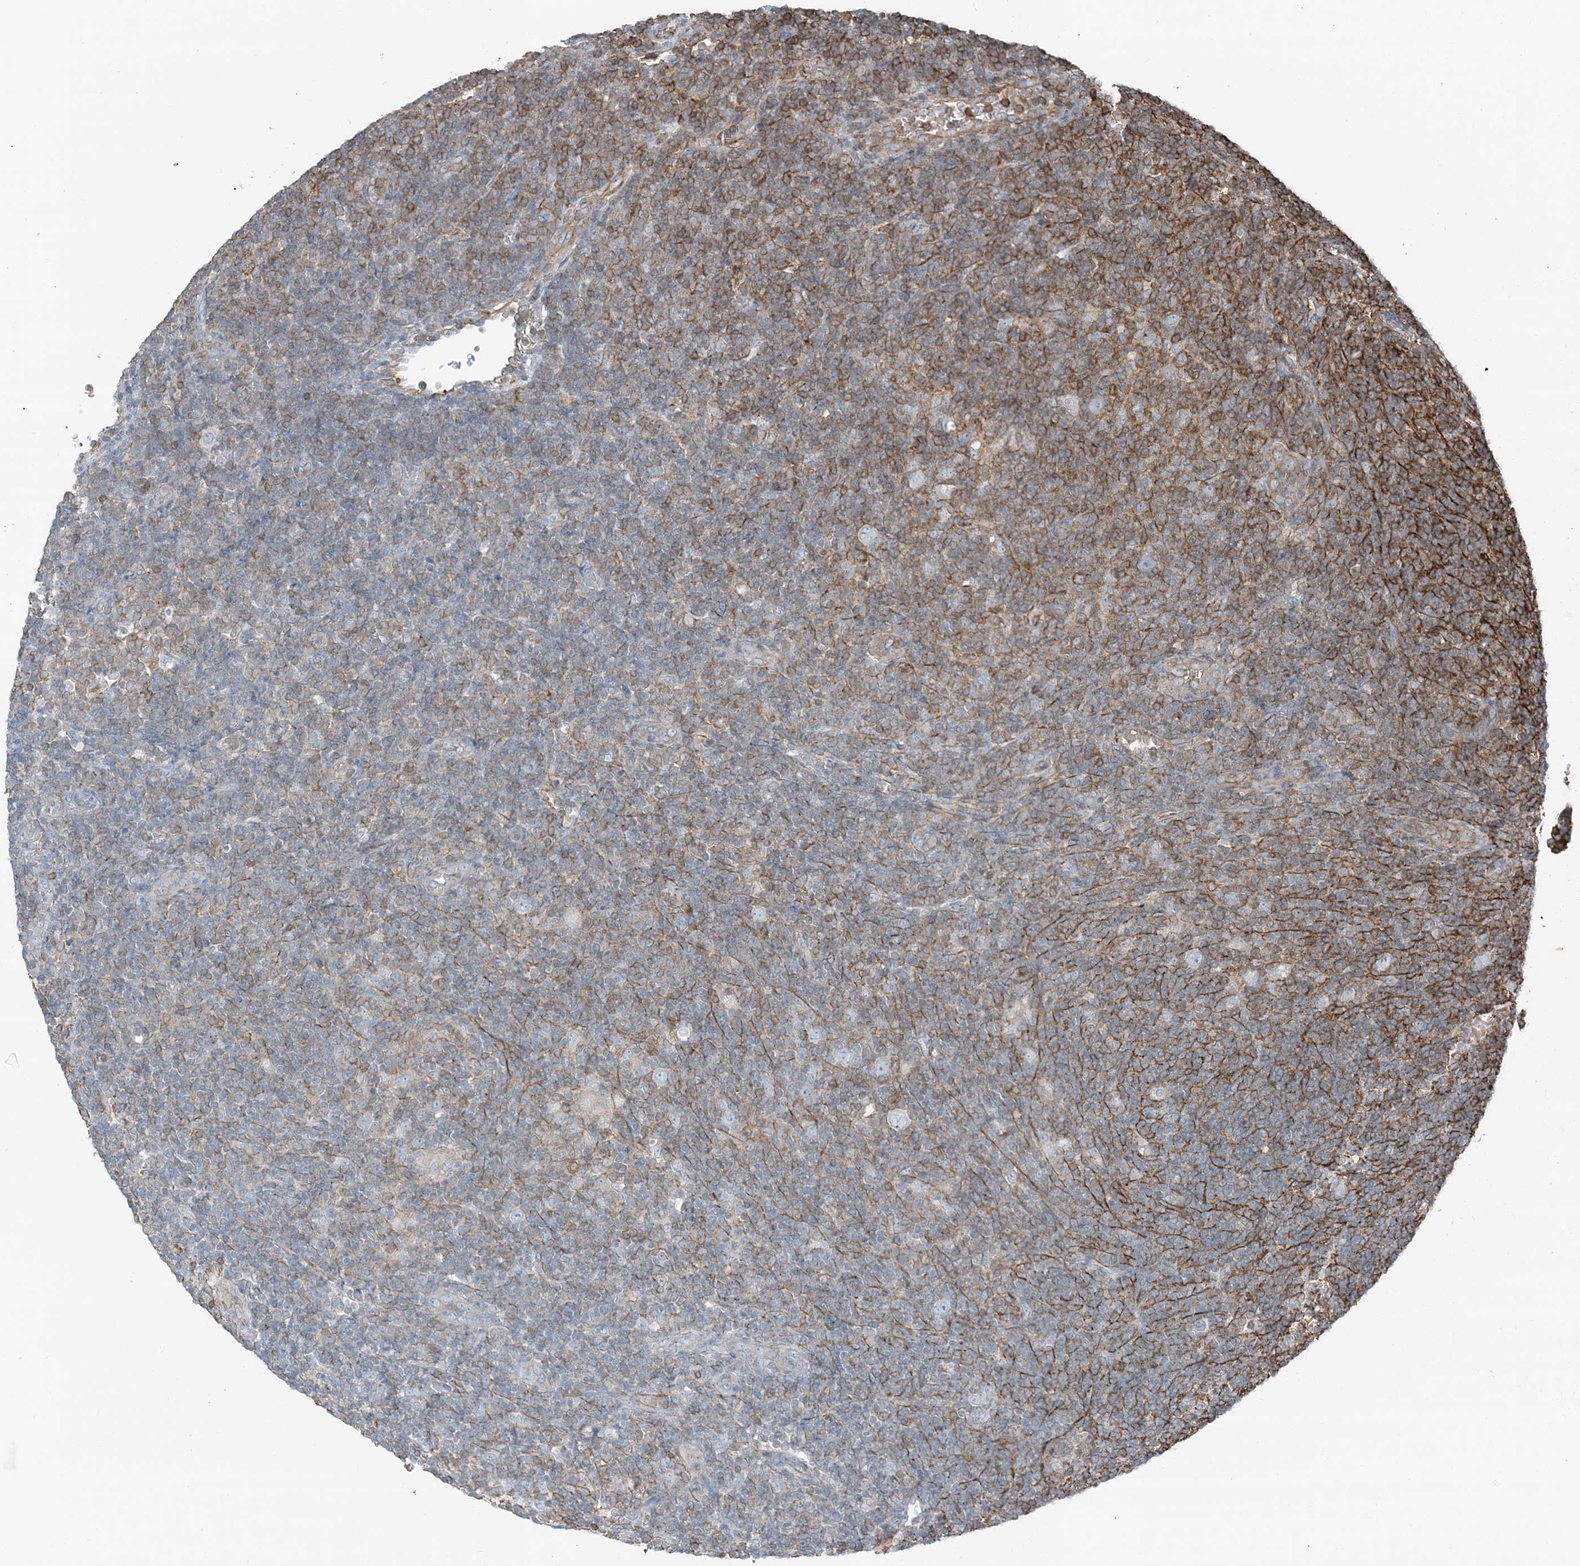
{"staining": {"intensity": "negative", "quantity": "none", "location": "none"}, "tissue": "lymphoma", "cell_type": "Tumor cells", "image_type": "cancer", "snomed": [{"axis": "morphology", "description": "Hodgkin's disease, NOS"}, {"axis": "topography", "description": "Lymph node"}], "caption": "DAB (3,3'-diaminobenzidine) immunohistochemical staining of lymphoma shows no significant positivity in tumor cells. (DAB immunohistochemistry (IHC), high magnification).", "gene": "APOBEC3C", "patient": {"sex": "female", "age": 57}}